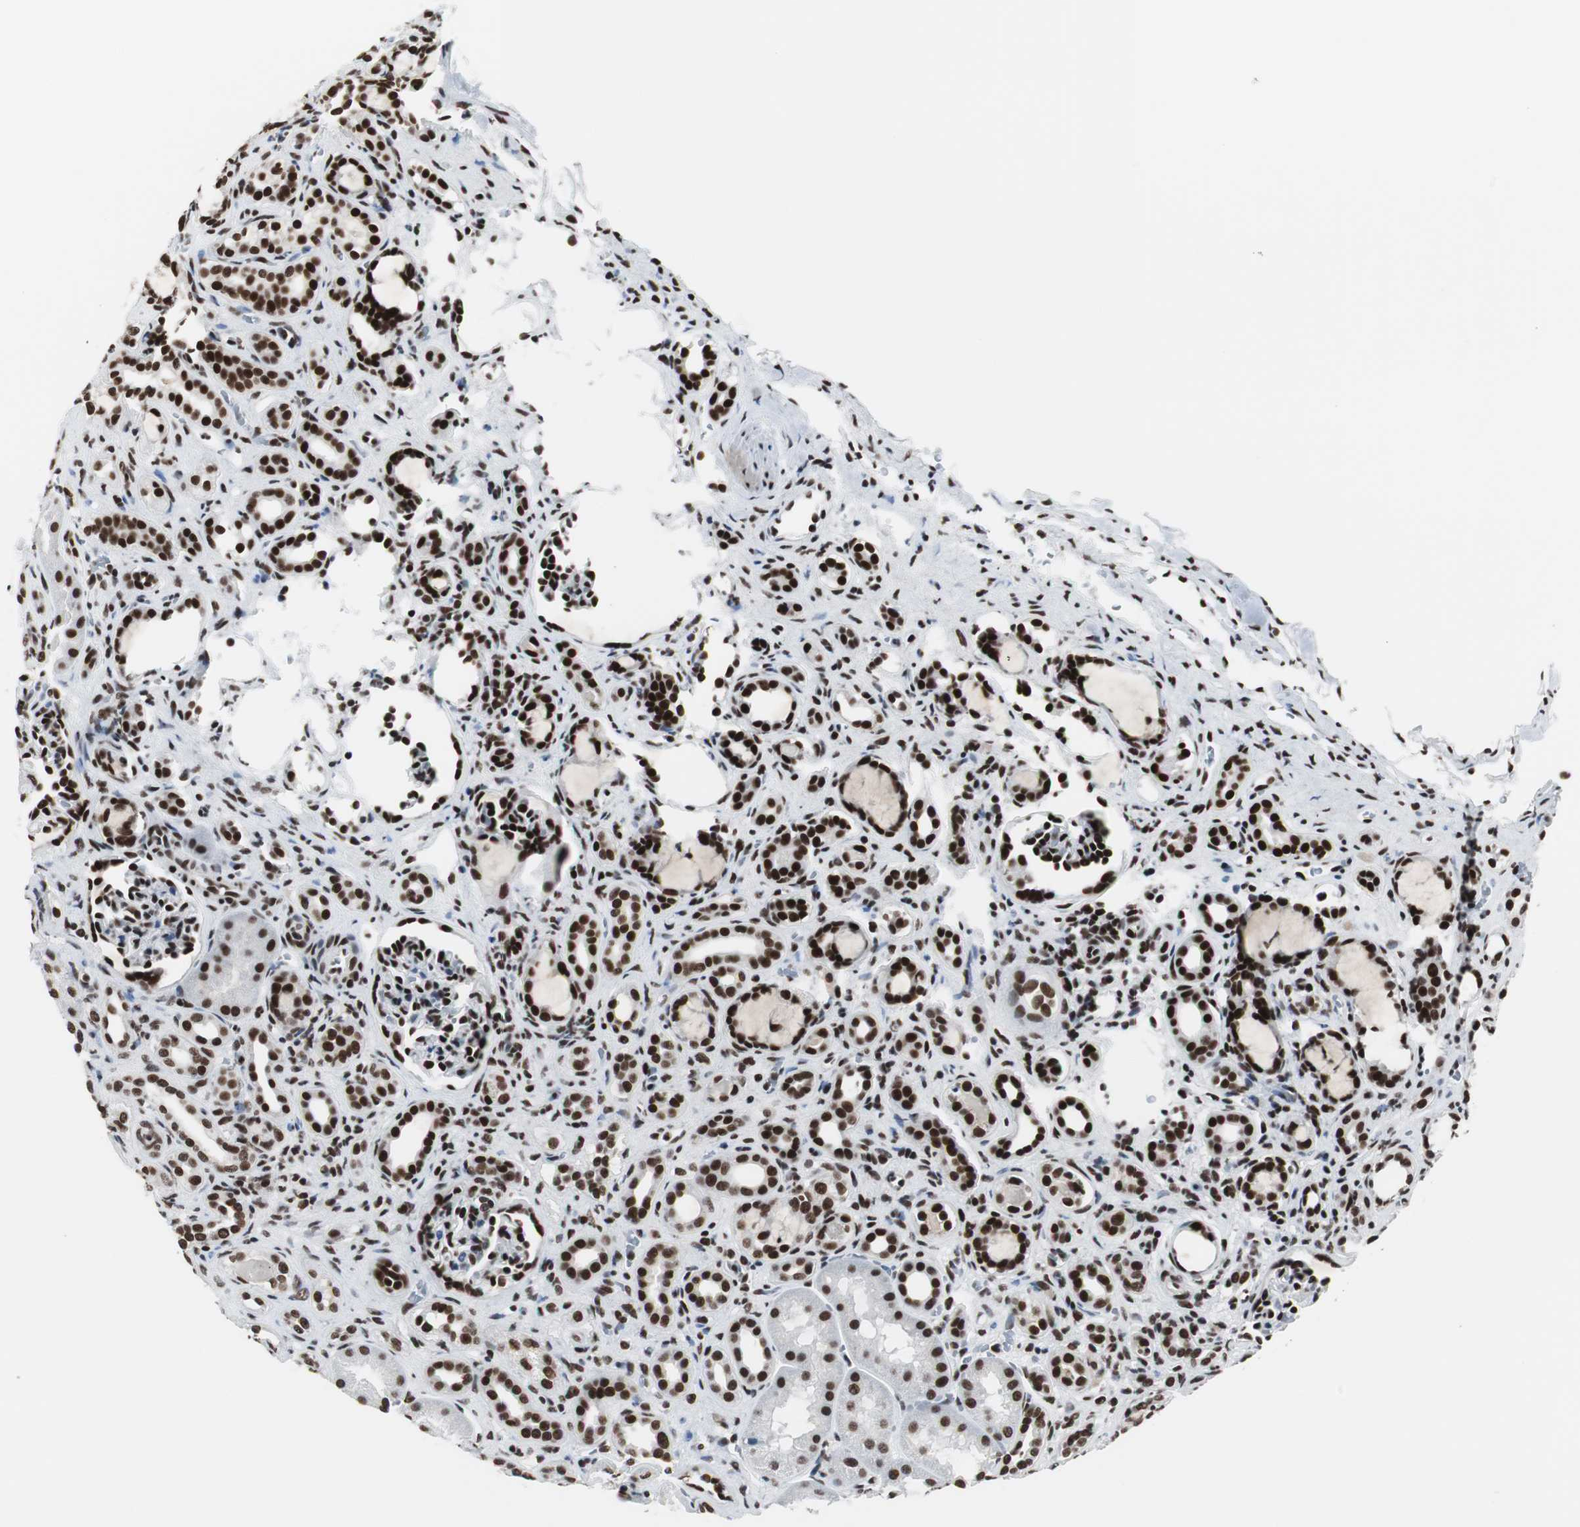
{"staining": {"intensity": "moderate", "quantity": "25%-75%", "location": "nuclear"}, "tissue": "kidney", "cell_type": "Cells in glomeruli", "image_type": "normal", "snomed": [{"axis": "morphology", "description": "Normal tissue, NOS"}, {"axis": "topography", "description": "Kidney"}], "caption": "Immunohistochemistry (IHC) photomicrograph of unremarkable human kidney stained for a protein (brown), which reveals medium levels of moderate nuclear staining in about 25%-75% of cells in glomeruli.", "gene": "XRCC1", "patient": {"sex": "male", "age": 7}}